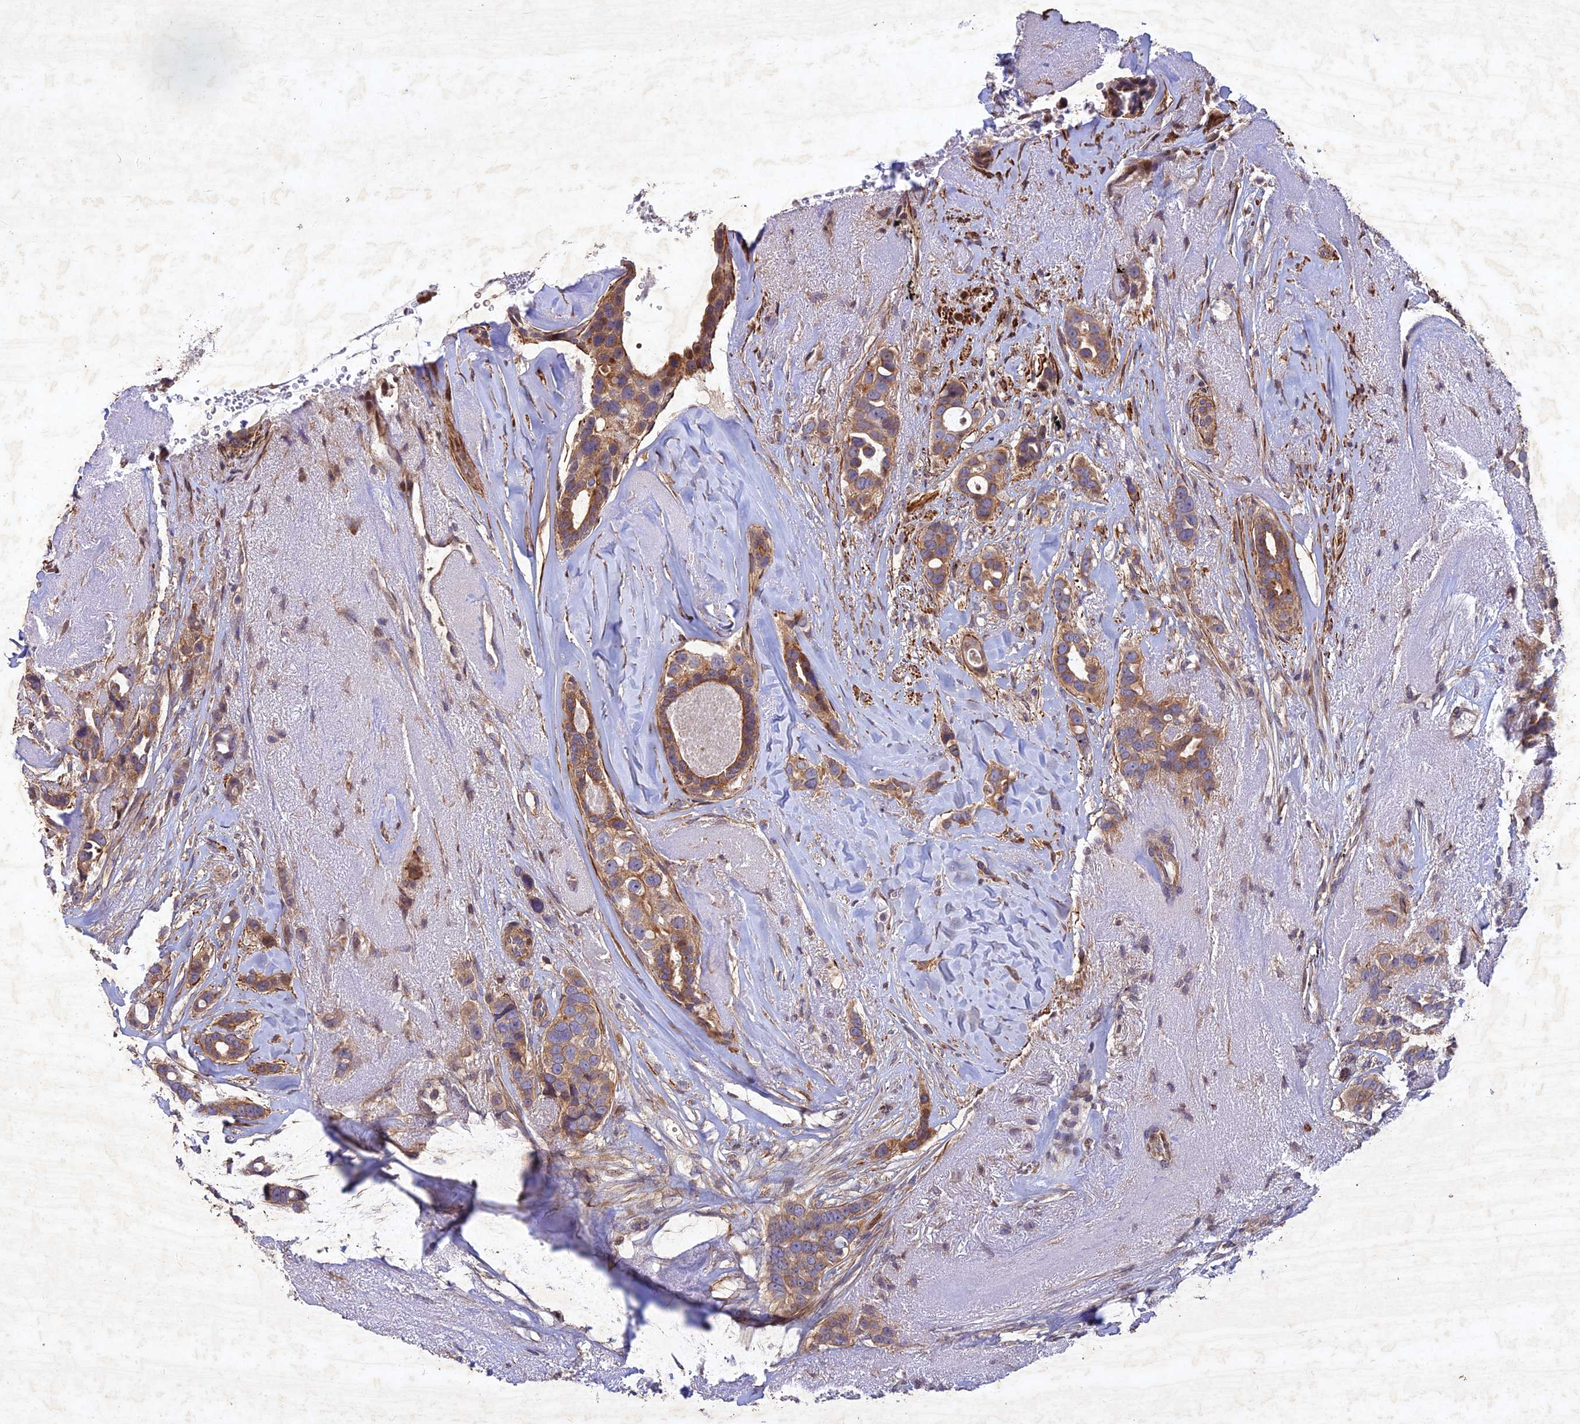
{"staining": {"intensity": "moderate", "quantity": ">75%", "location": "cytoplasmic/membranous"}, "tissue": "breast cancer", "cell_type": "Tumor cells", "image_type": "cancer", "snomed": [{"axis": "morphology", "description": "Lobular carcinoma"}, {"axis": "topography", "description": "Breast"}], "caption": "Human breast lobular carcinoma stained with a brown dye reveals moderate cytoplasmic/membranous positive expression in about >75% of tumor cells.", "gene": "RELCH", "patient": {"sex": "female", "age": 51}}